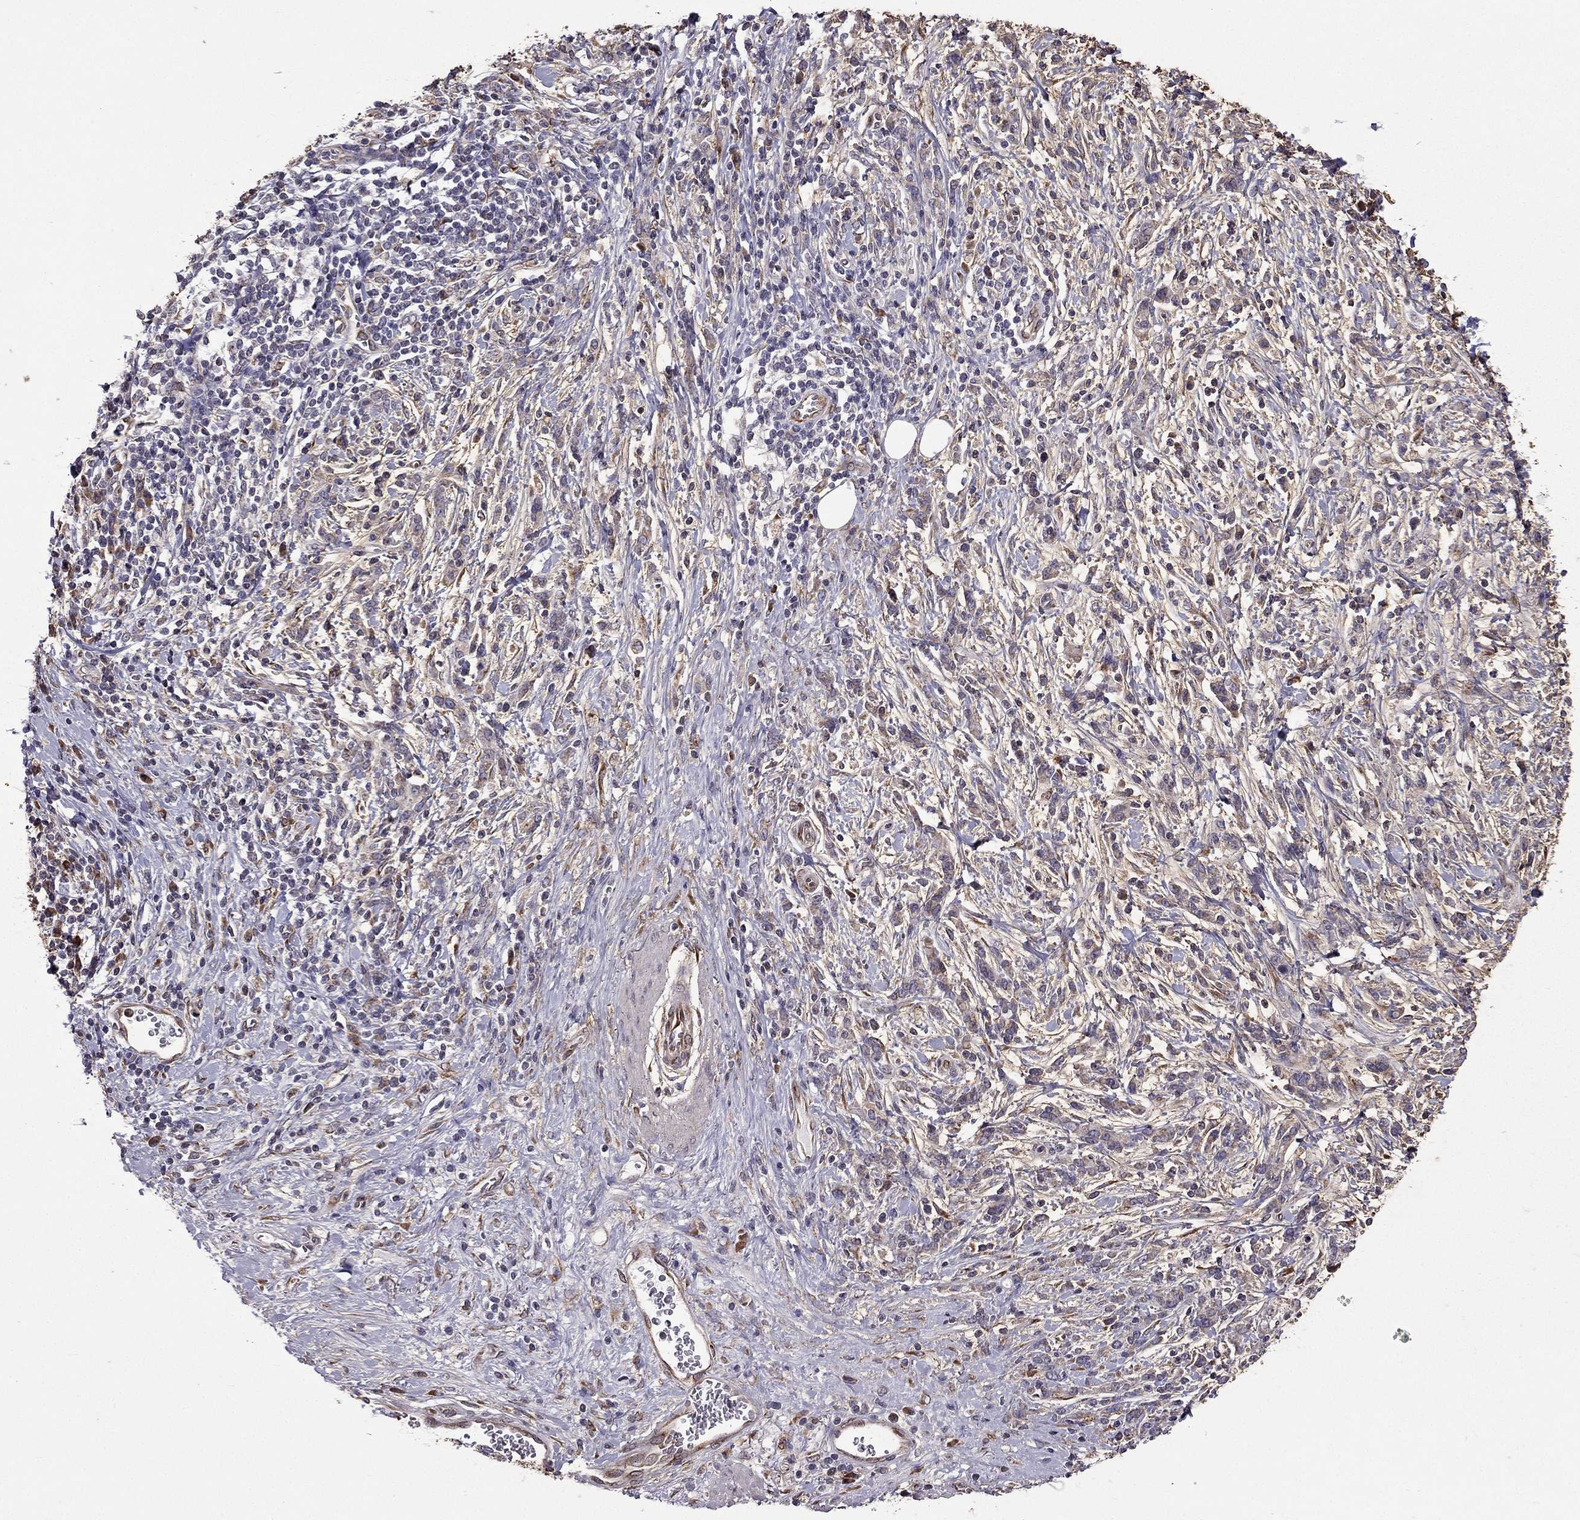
{"staining": {"intensity": "negative", "quantity": "none", "location": "none"}, "tissue": "stomach cancer", "cell_type": "Tumor cells", "image_type": "cancer", "snomed": [{"axis": "morphology", "description": "Adenocarcinoma, NOS"}, {"axis": "topography", "description": "Stomach"}], "caption": "A micrograph of stomach cancer stained for a protein reveals no brown staining in tumor cells.", "gene": "IKBIP", "patient": {"sex": "female", "age": 57}}